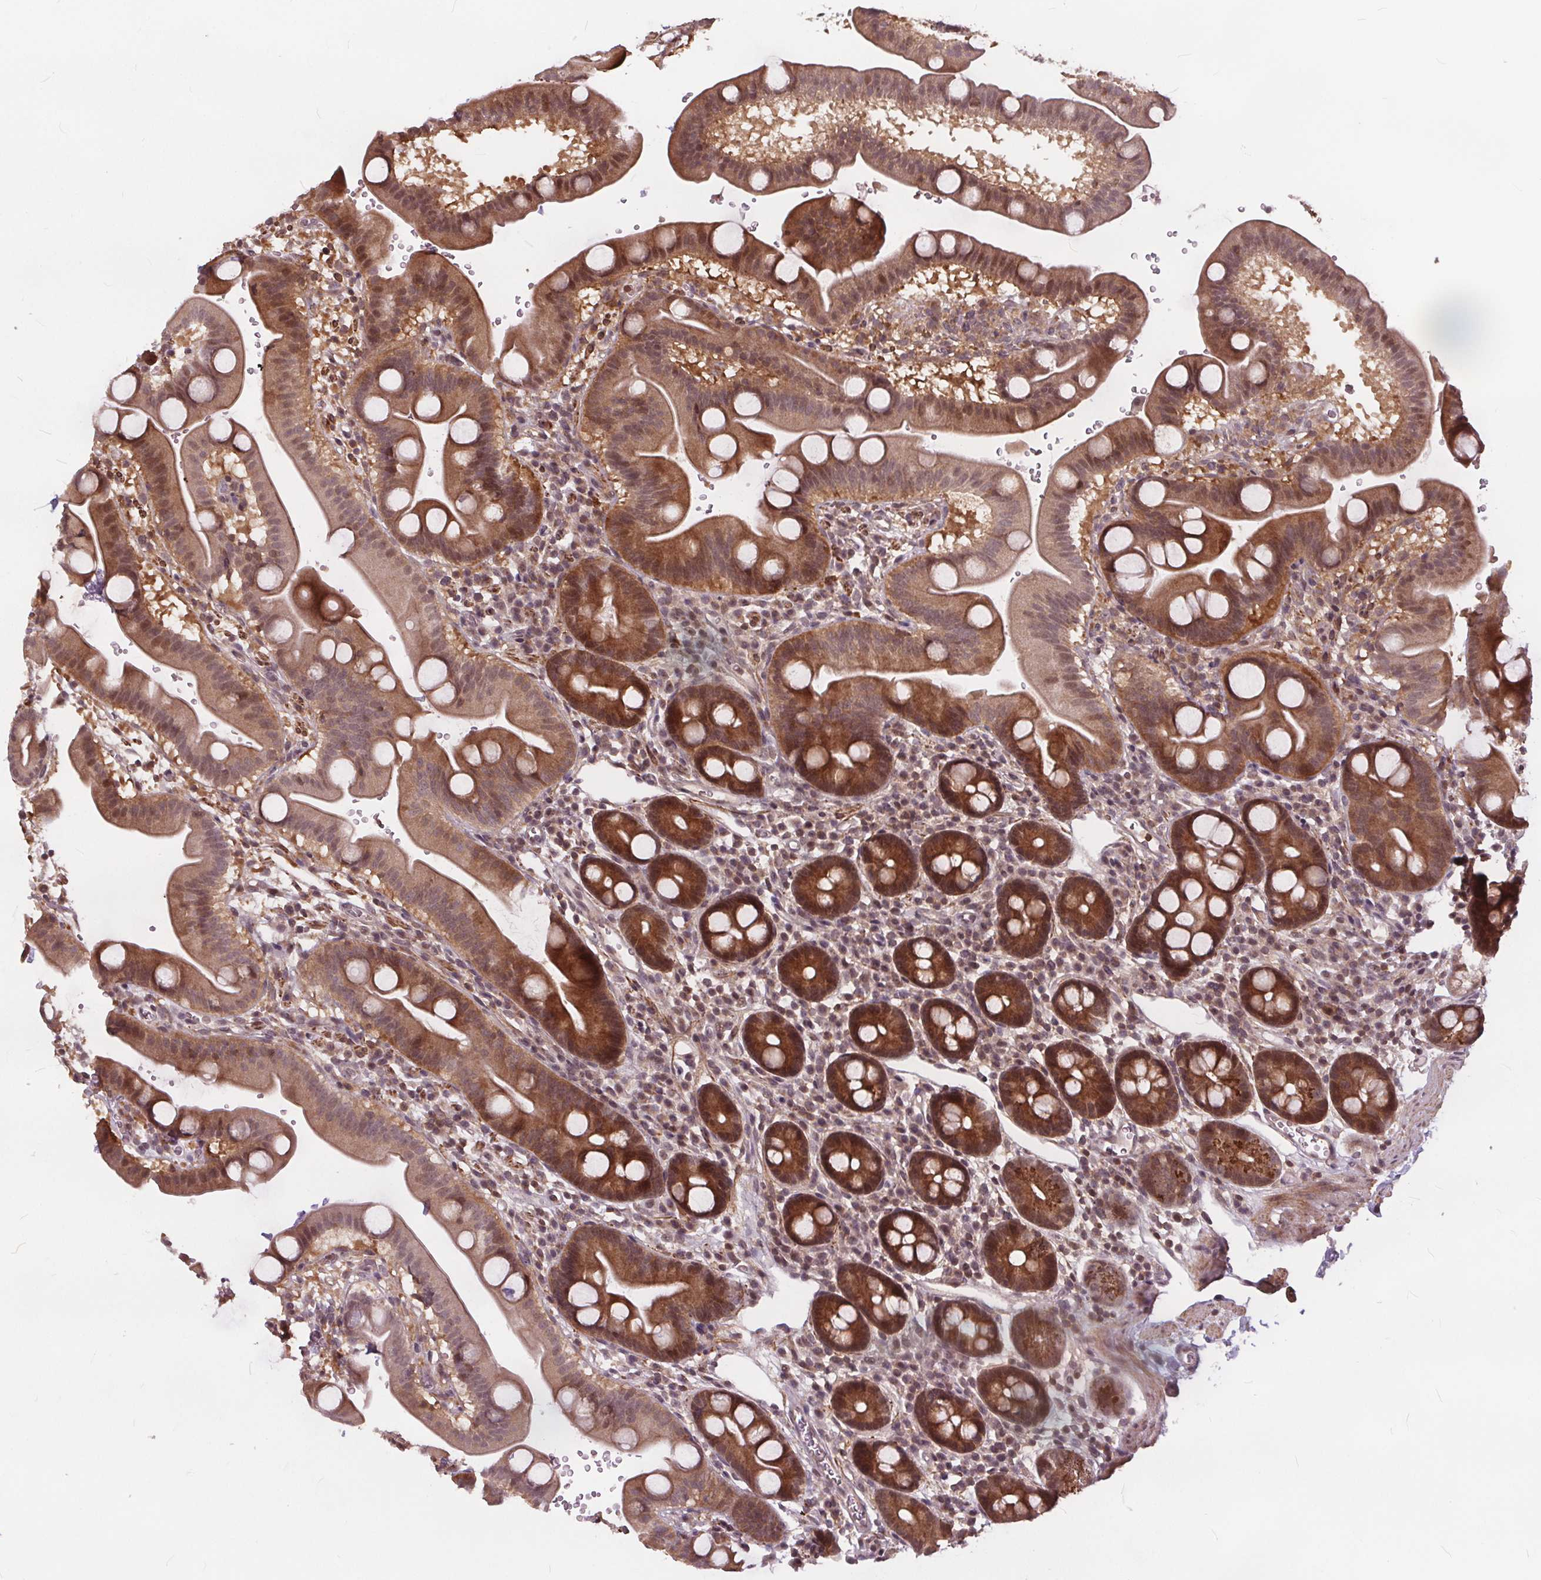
{"staining": {"intensity": "strong", "quantity": "25%-75%", "location": "cytoplasmic/membranous,nuclear"}, "tissue": "duodenum", "cell_type": "Glandular cells", "image_type": "normal", "snomed": [{"axis": "morphology", "description": "Normal tissue, NOS"}, {"axis": "topography", "description": "Duodenum"}], "caption": "Duodenum stained with DAB (3,3'-diaminobenzidine) immunohistochemistry (IHC) reveals high levels of strong cytoplasmic/membranous,nuclear staining in about 25%-75% of glandular cells.", "gene": "HIF1AN", "patient": {"sex": "male", "age": 59}}